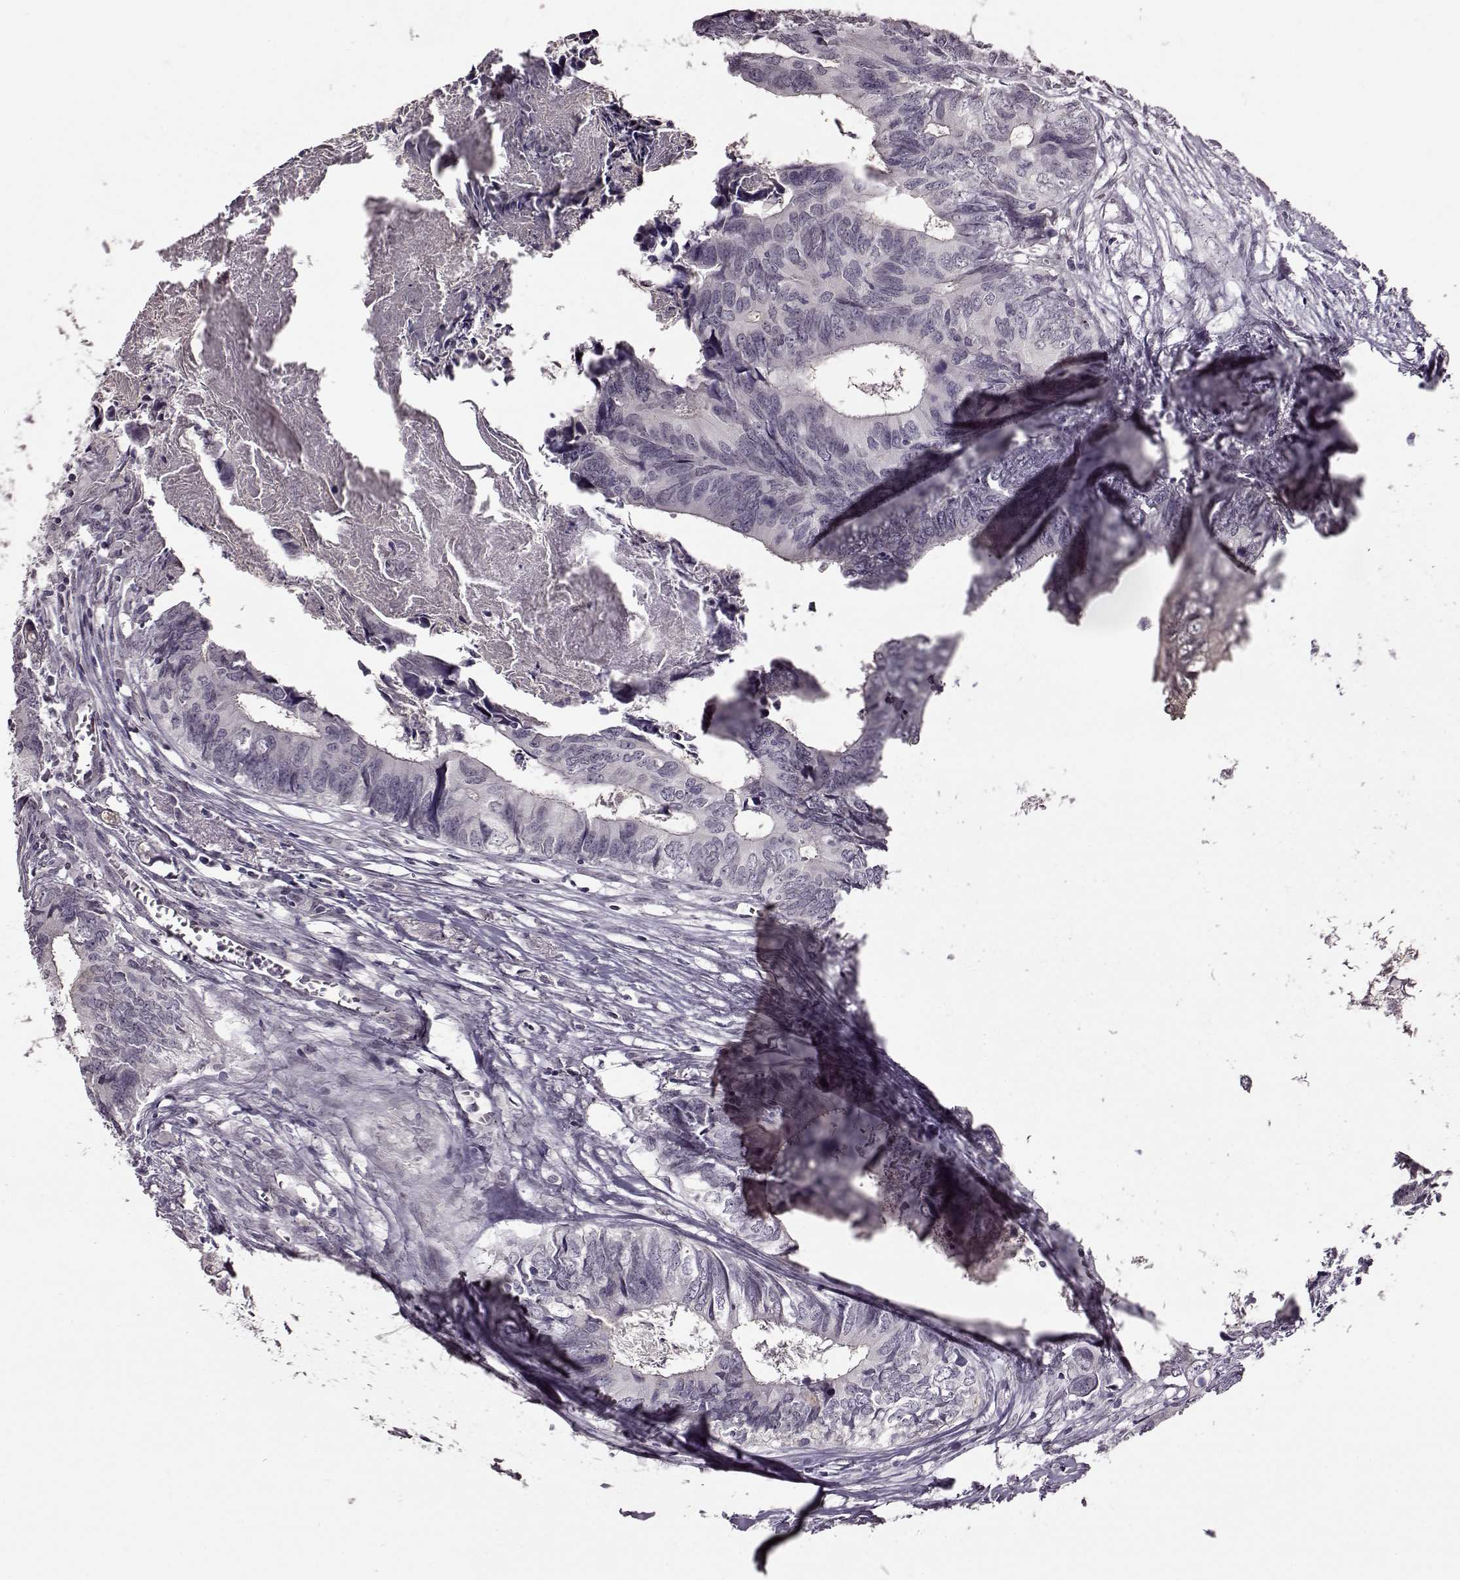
{"staining": {"intensity": "negative", "quantity": "none", "location": "none"}, "tissue": "colorectal cancer", "cell_type": "Tumor cells", "image_type": "cancer", "snomed": [{"axis": "morphology", "description": "Adenocarcinoma, NOS"}, {"axis": "topography", "description": "Colon"}], "caption": "IHC micrograph of human colorectal cancer (adenocarcinoma) stained for a protein (brown), which shows no positivity in tumor cells.", "gene": "STX1B", "patient": {"sex": "female", "age": 82}}